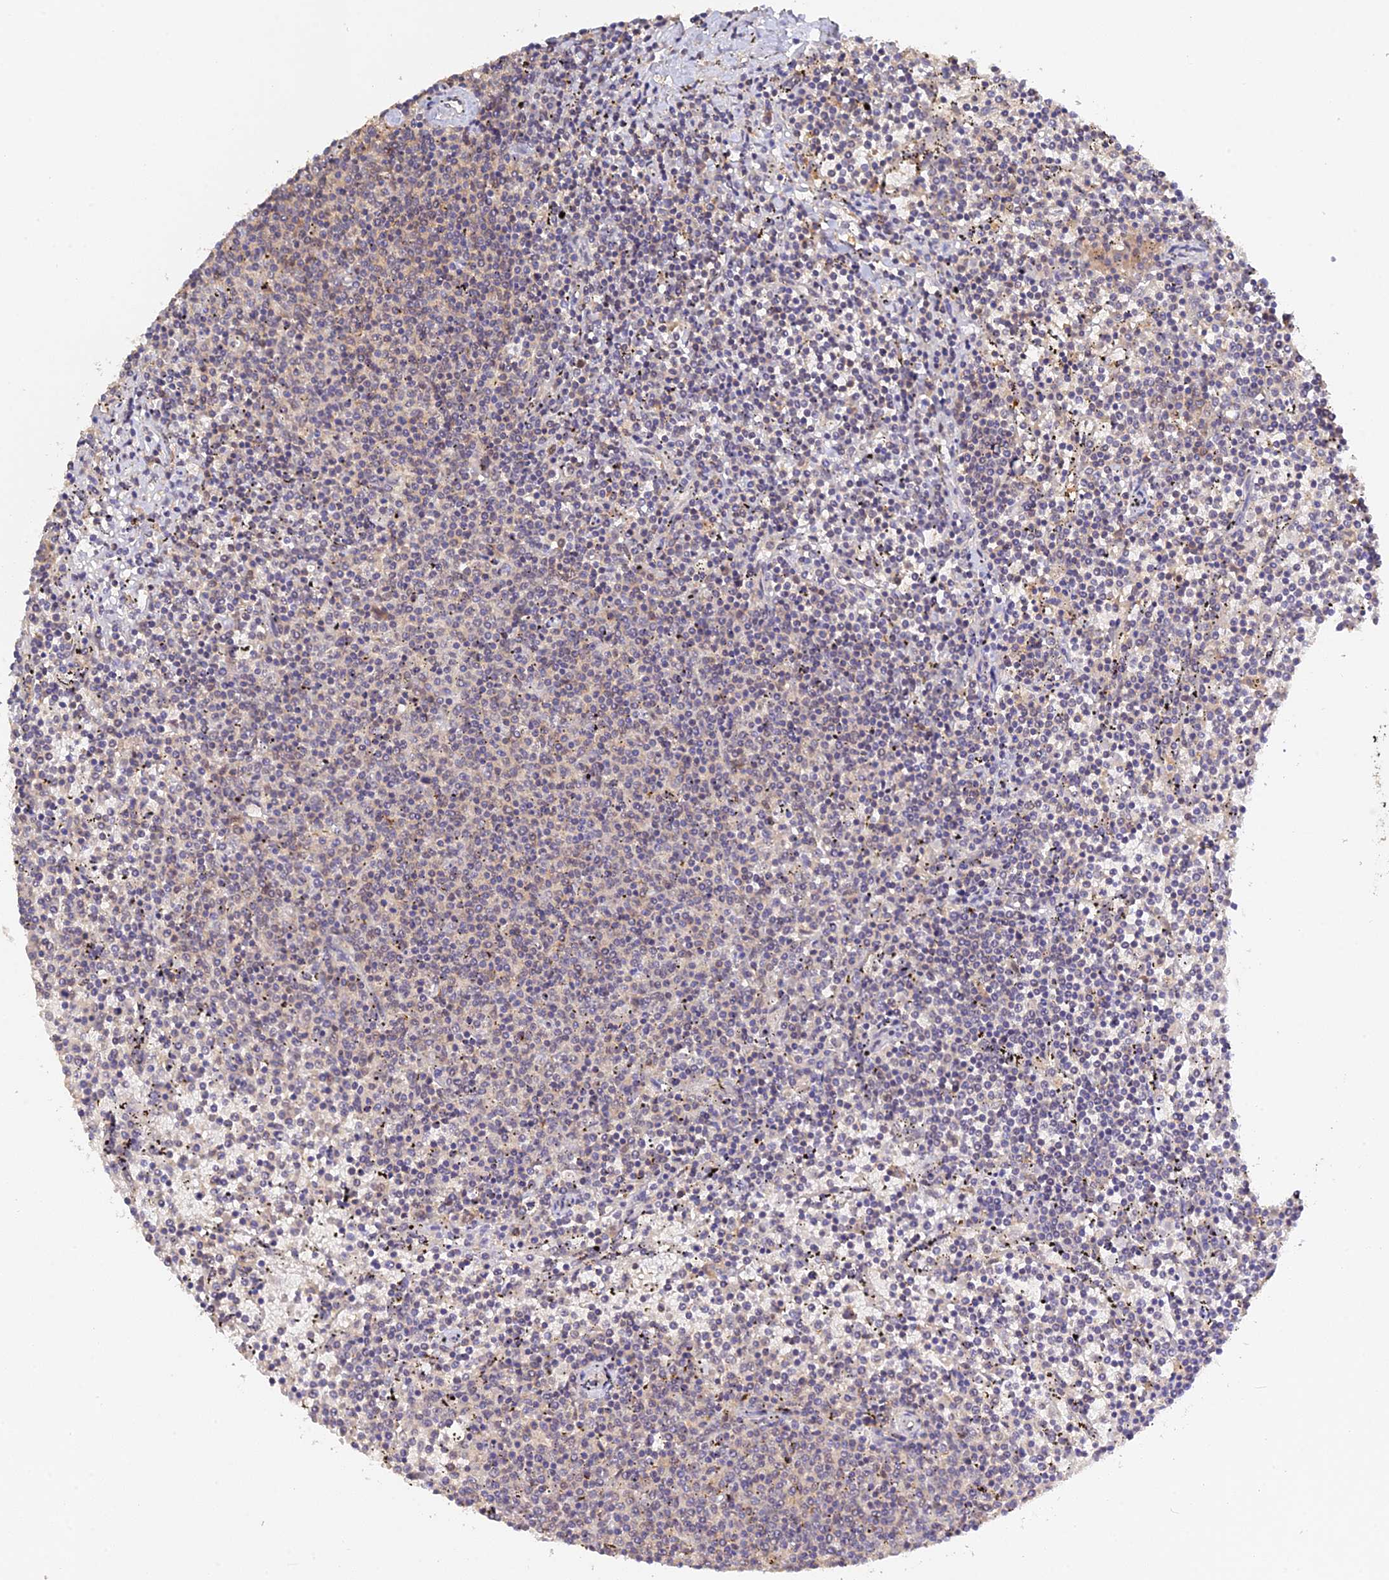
{"staining": {"intensity": "negative", "quantity": "none", "location": "none"}, "tissue": "lymphoma", "cell_type": "Tumor cells", "image_type": "cancer", "snomed": [{"axis": "morphology", "description": "Malignant lymphoma, non-Hodgkin's type, Low grade"}, {"axis": "topography", "description": "Spleen"}], "caption": "Immunohistochemistry histopathology image of neoplastic tissue: human lymphoma stained with DAB reveals no significant protein staining in tumor cells. (DAB (3,3'-diaminobenzidine) IHC, high magnification).", "gene": "ZNF436", "patient": {"sex": "female", "age": 50}}